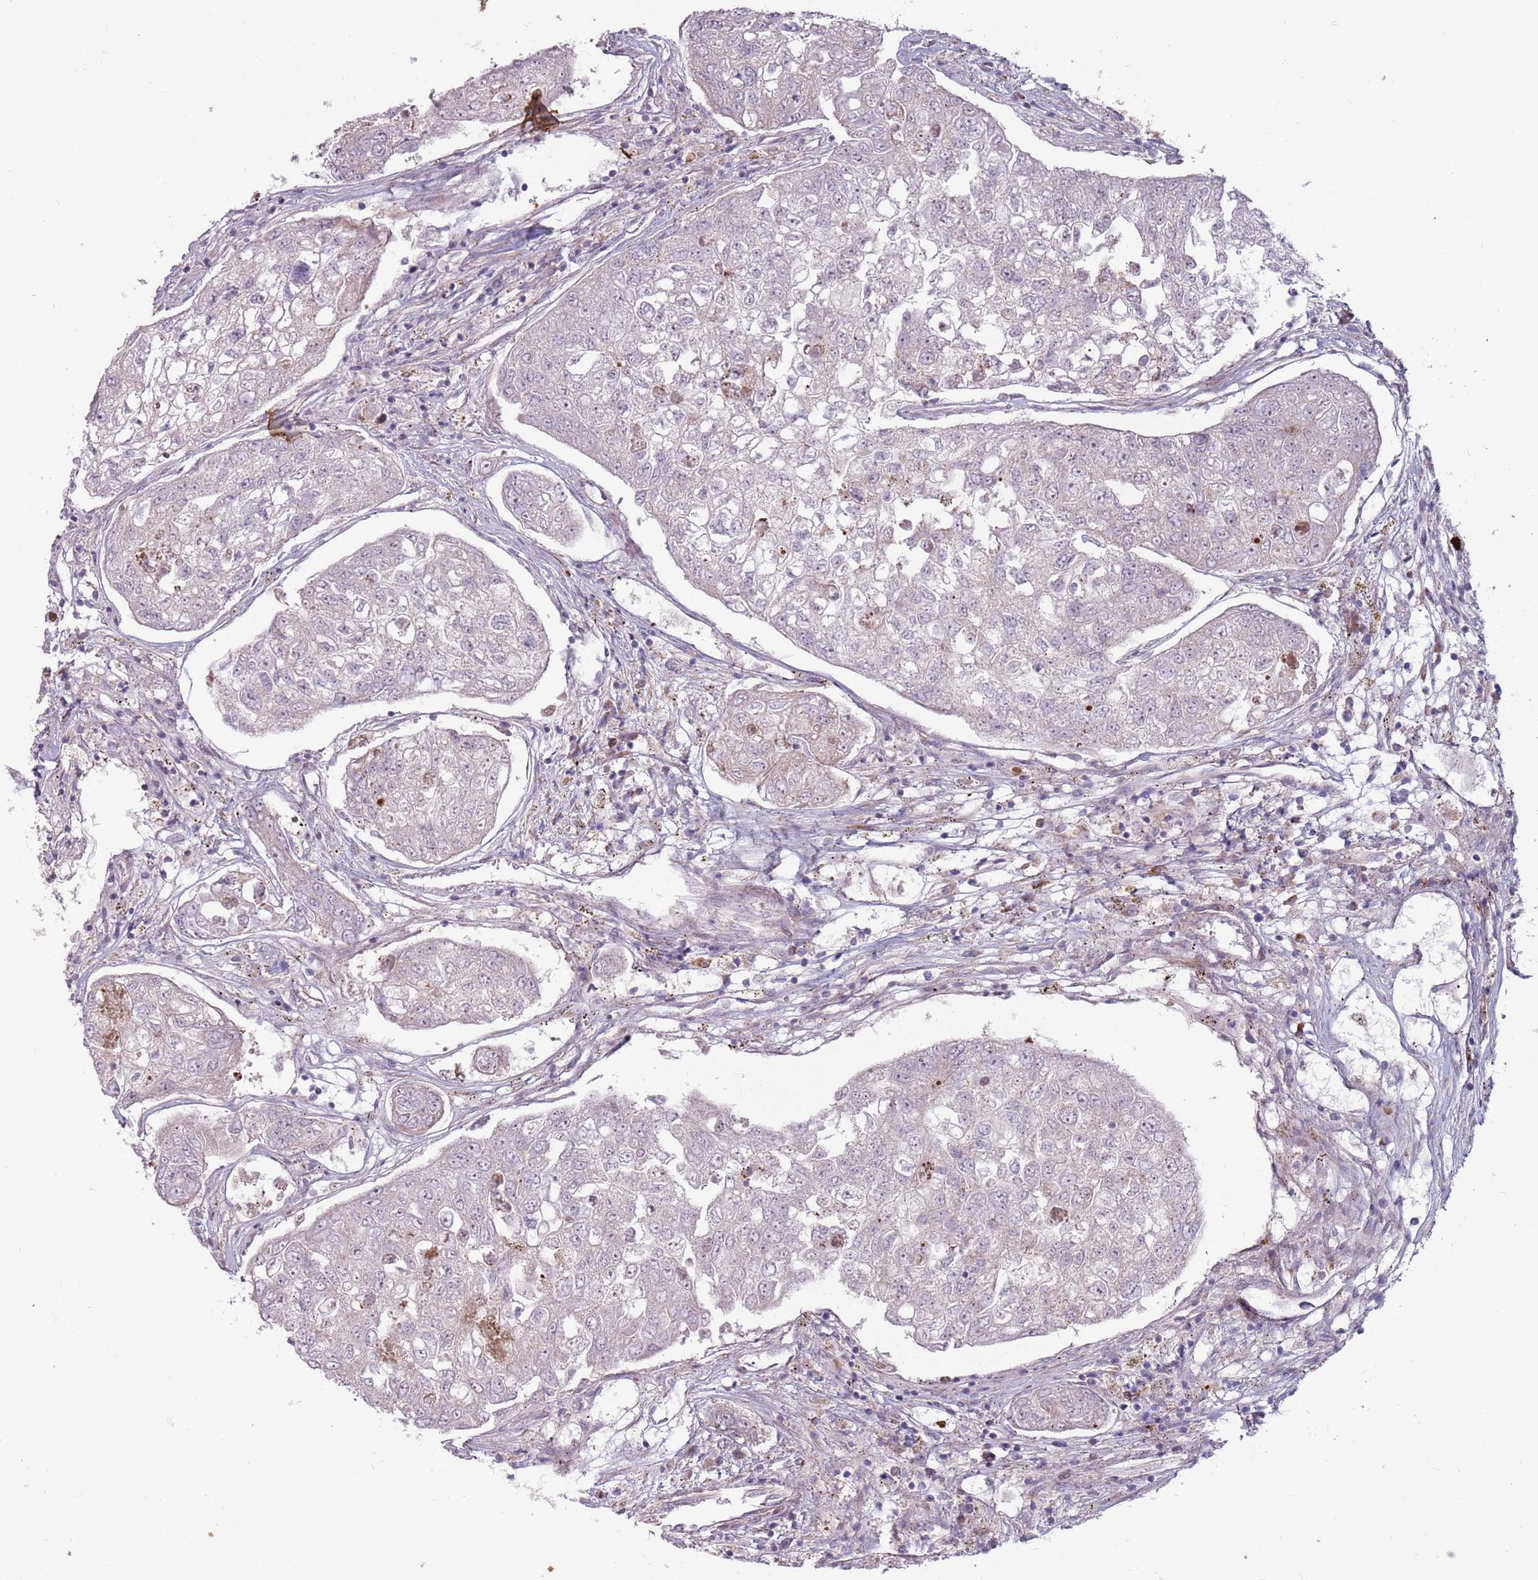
{"staining": {"intensity": "negative", "quantity": "none", "location": "none"}, "tissue": "urothelial cancer", "cell_type": "Tumor cells", "image_type": "cancer", "snomed": [{"axis": "morphology", "description": "Urothelial carcinoma, High grade"}, {"axis": "topography", "description": "Lymph node"}, {"axis": "topography", "description": "Urinary bladder"}], "caption": "Tumor cells are negative for protein expression in human urothelial cancer.", "gene": "CCDC150", "patient": {"sex": "male", "age": 51}}